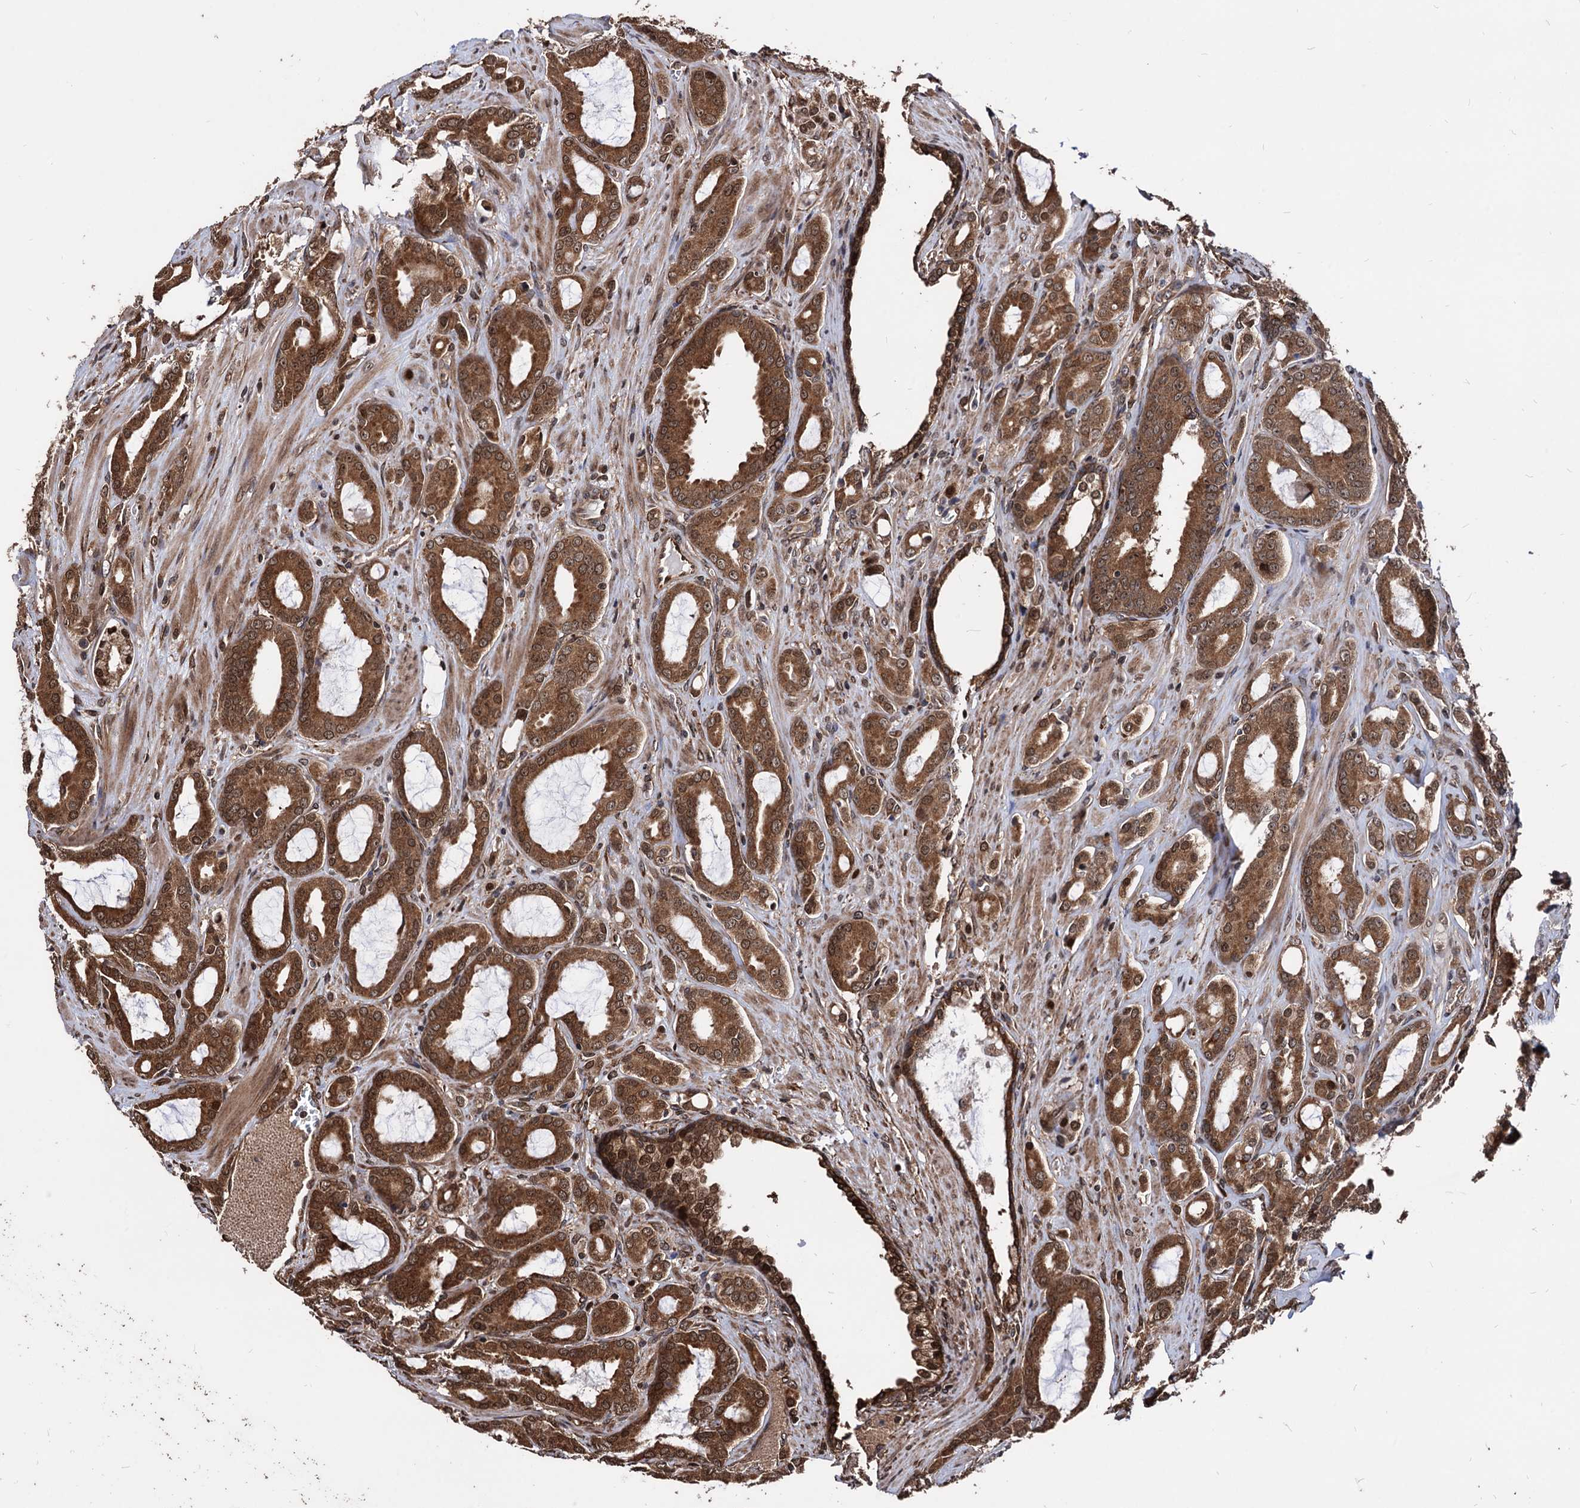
{"staining": {"intensity": "strong", "quantity": ">75%", "location": "cytoplasmic/membranous"}, "tissue": "prostate cancer", "cell_type": "Tumor cells", "image_type": "cancer", "snomed": [{"axis": "morphology", "description": "Adenocarcinoma, High grade"}, {"axis": "topography", "description": "Prostate"}], "caption": "A brown stain highlights strong cytoplasmic/membranous positivity of a protein in human prostate high-grade adenocarcinoma tumor cells.", "gene": "ANKRD12", "patient": {"sex": "male", "age": 72}}